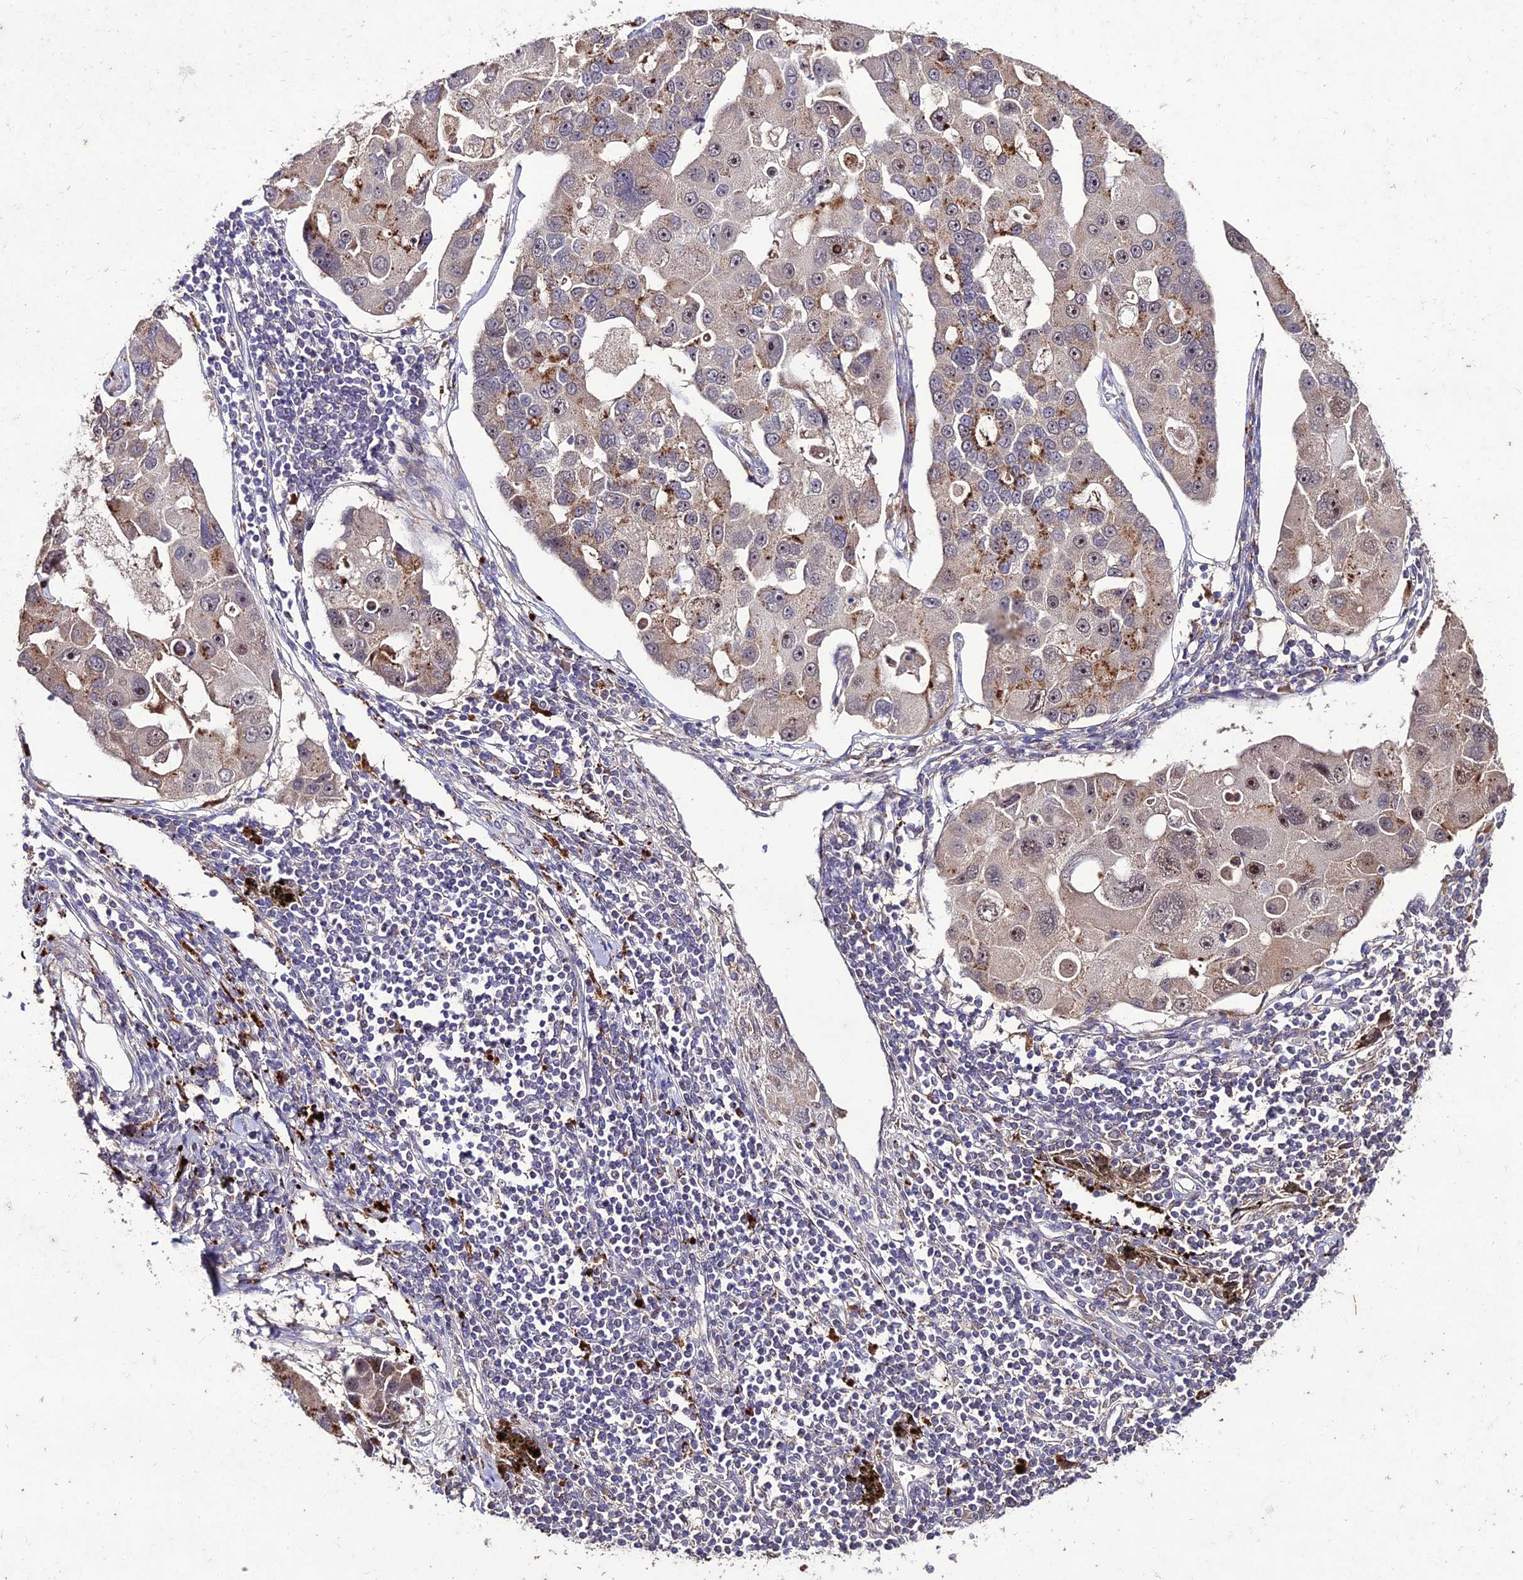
{"staining": {"intensity": "weak", "quantity": "25%-75%", "location": "cytoplasmic/membranous"}, "tissue": "lung cancer", "cell_type": "Tumor cells", "image_type": "cancer", "snomed": [{"axis": "morphology", "description": "Adenocarcinoma, NOS"}, {"axis": "topography", "description": "Lung"}], "caption": "This micrograph exhibits immunohistochemistry staining of human lung cancer, with low weak cytoplasmic/membranous positivity in approximately 25%-75% of tumor cells.", "gene": "ZNF766", "patient": {"sex": "female", "age": 54}}